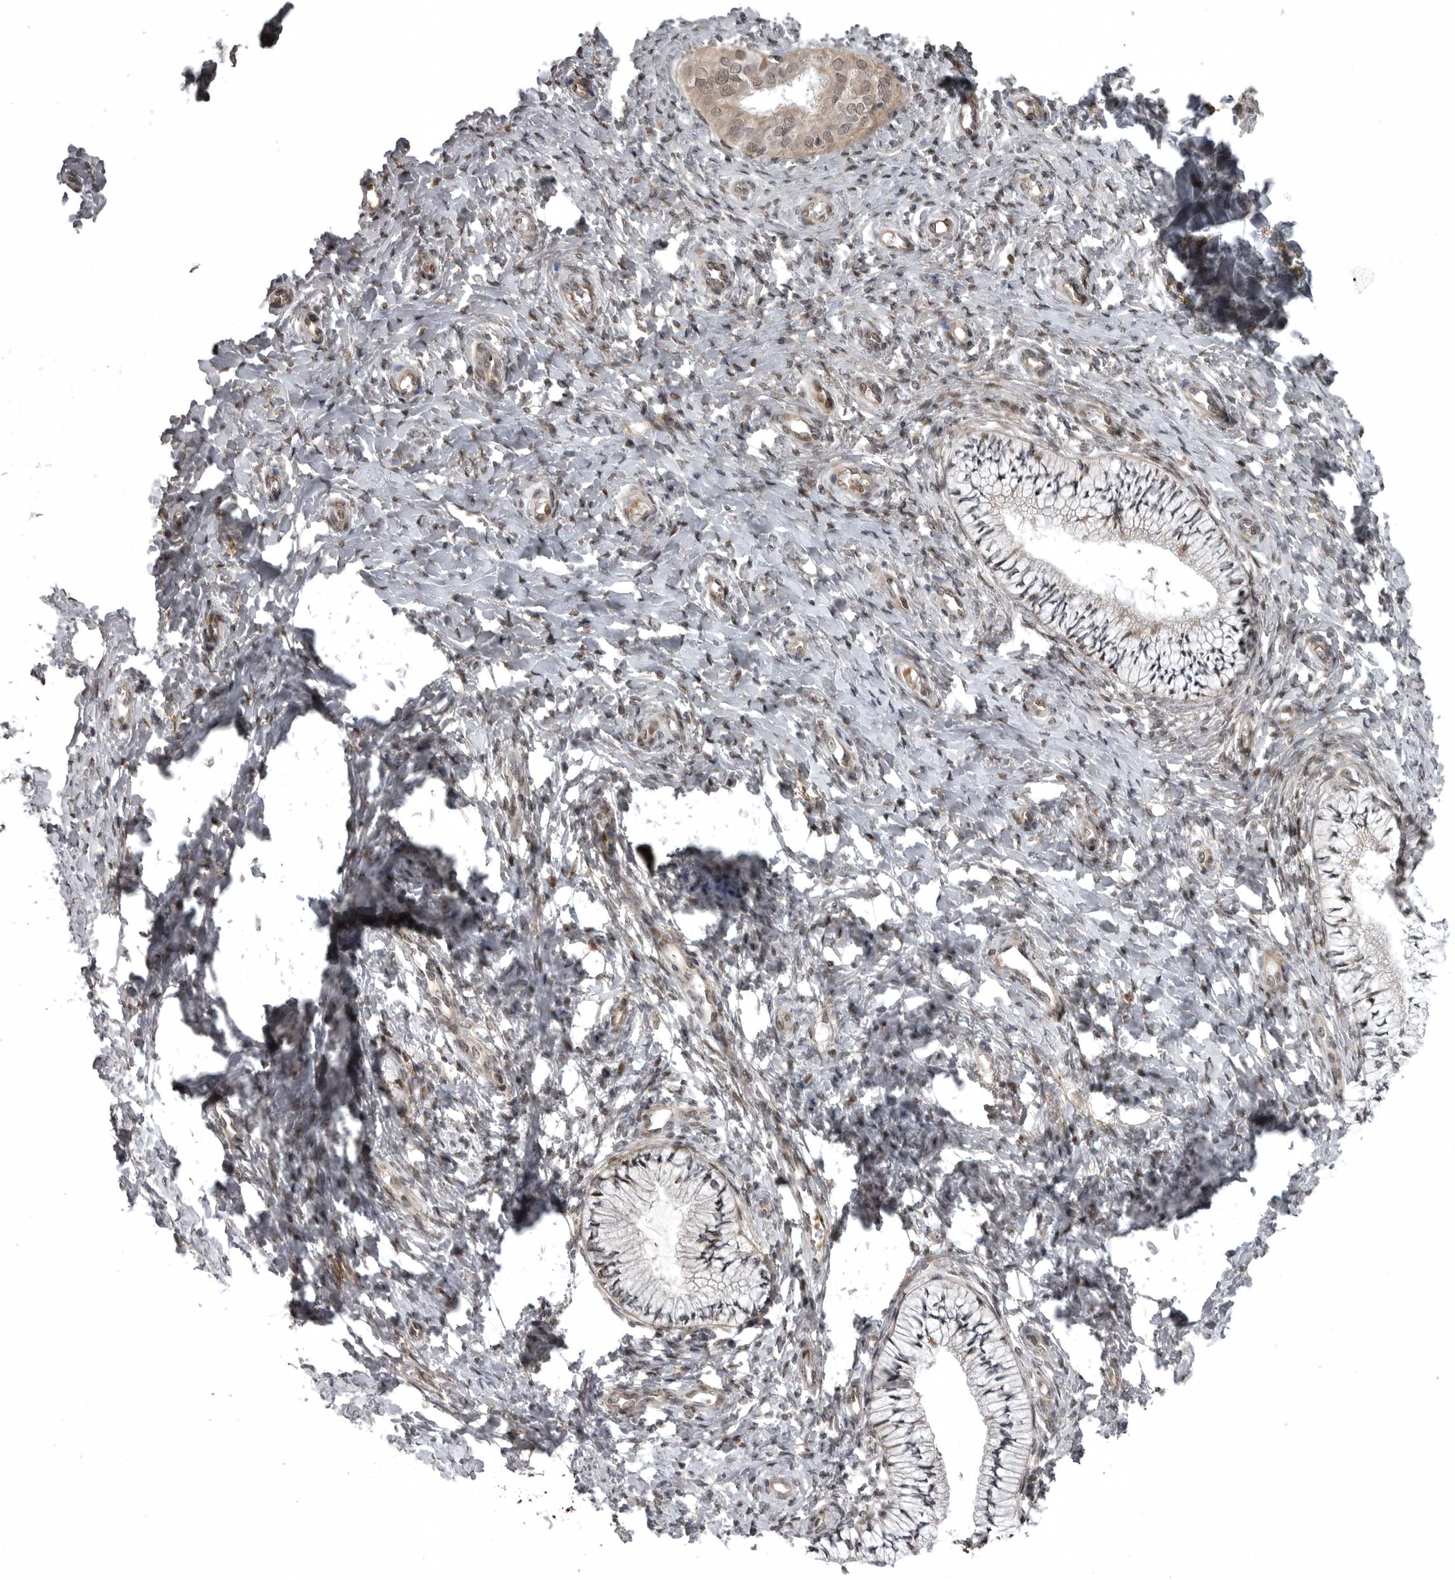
{"staining": {"intensity": "moderate", "quantity": "25%-75%", "location": "cytoplasmic/membranous,nuclear"}, "tissue": "cervix", "cell_type": "Glandular cells", "image_type": "normal", "snomed": [{"axis": "morphology", "description": "Normal tissue, NOS"}, {"axis": "topography", "description": "Cervix"}], "caption": "Cervix stained for a protein (brown) displays moderate cytoplasmic/membranous,nuclear positive positivity in approximately 25%-75% of glandular cells.", "gene": "SNX16", "patient": {"sex": "female", "age": 36}}